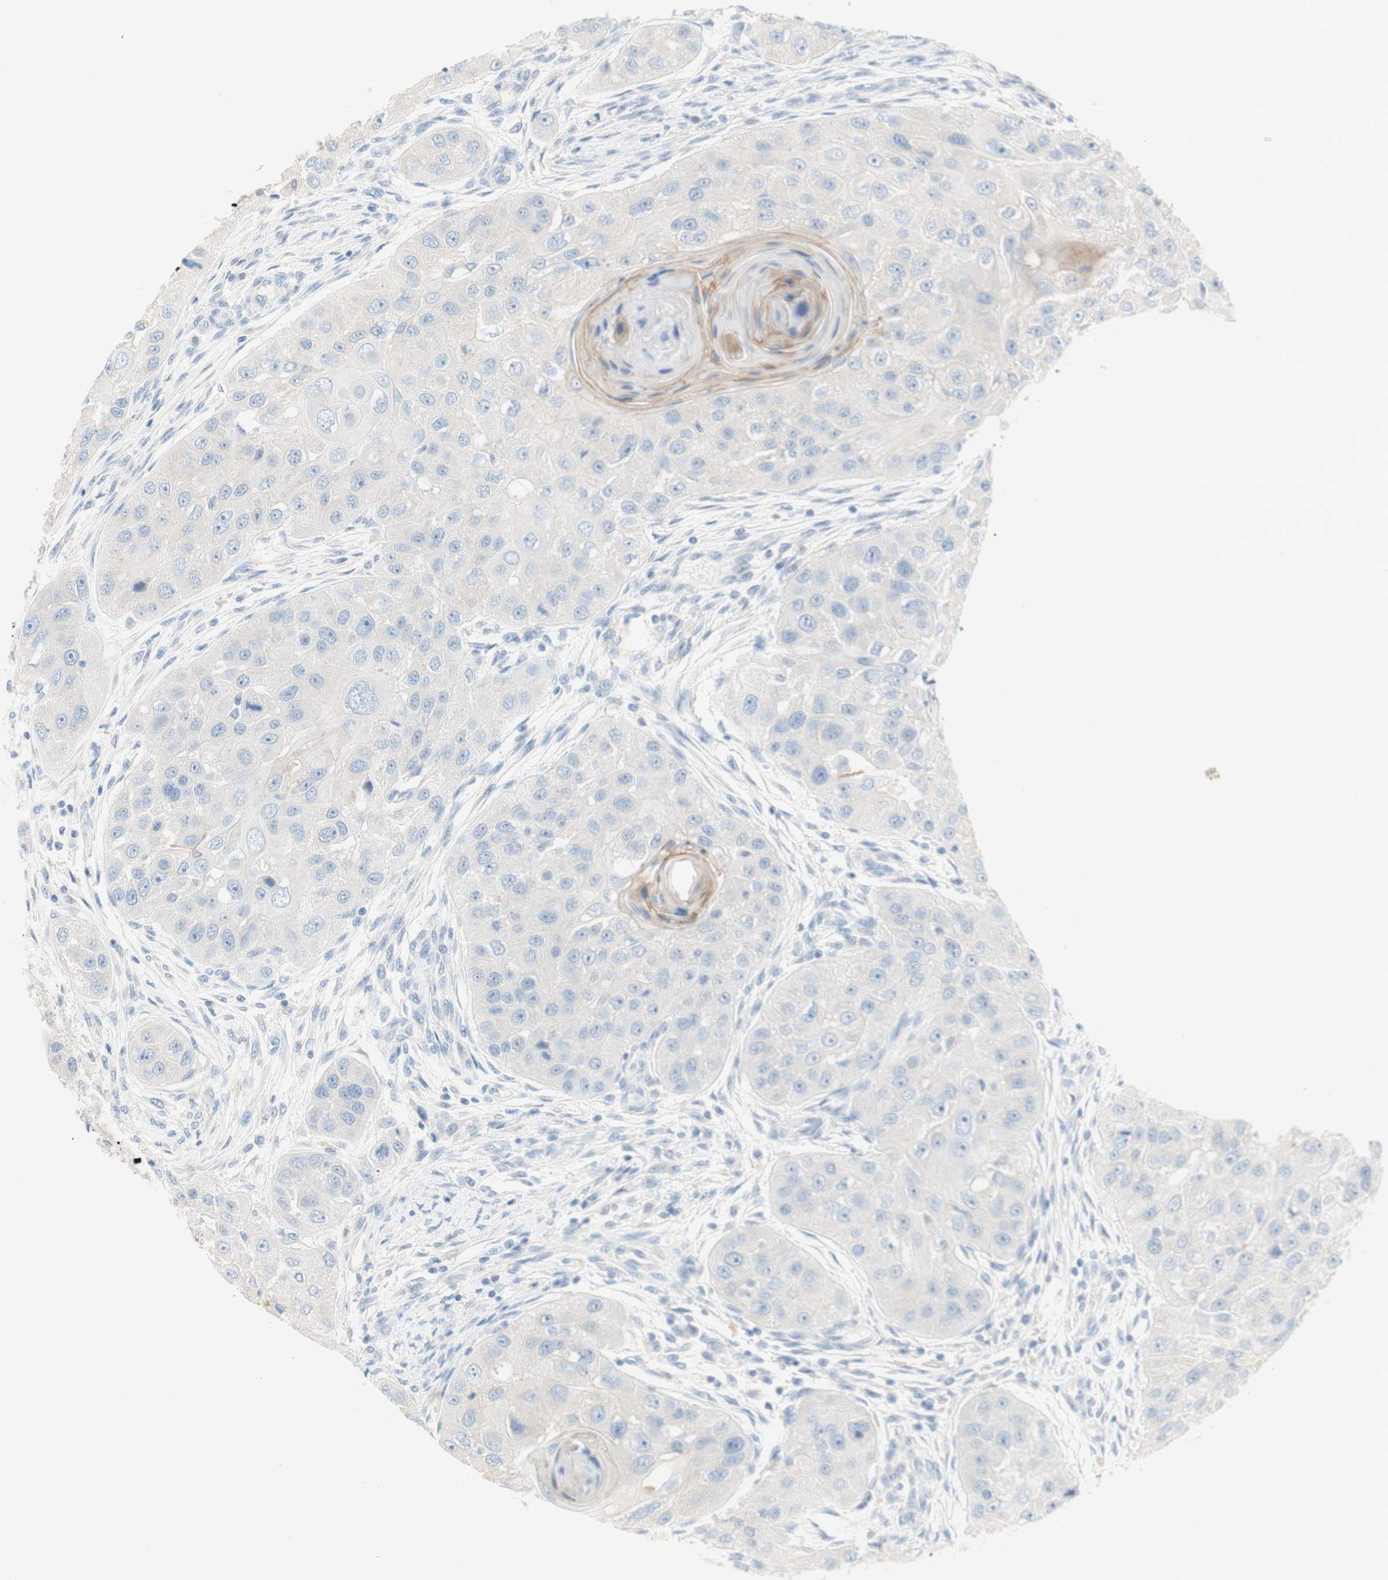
{"staining": {"intensity": "negative", "quantity": "none", "location": "none"}, "tissue": "head and neck cancer", "cell_type": "Tumor cells", "image_type": "cancer", "snomed": [{"axis": "morphology", "description": "Normal tissue, NOS"}, {"axis": "morphology", "description": "Squamous cell carcinoma, NOS"}, {"axis": "topography", "description": "Skeletal muscle"}, {"axis": "topography", "description": "Head-Neck"}], "caption": "High power microscopy image of an immunohistochemistry image of squamous cell carcinoma (head and neck), revealing no significant expression in tumor cells.", "gene": "POLR2J3", "patient": {"sex": "male", "age": 51}}